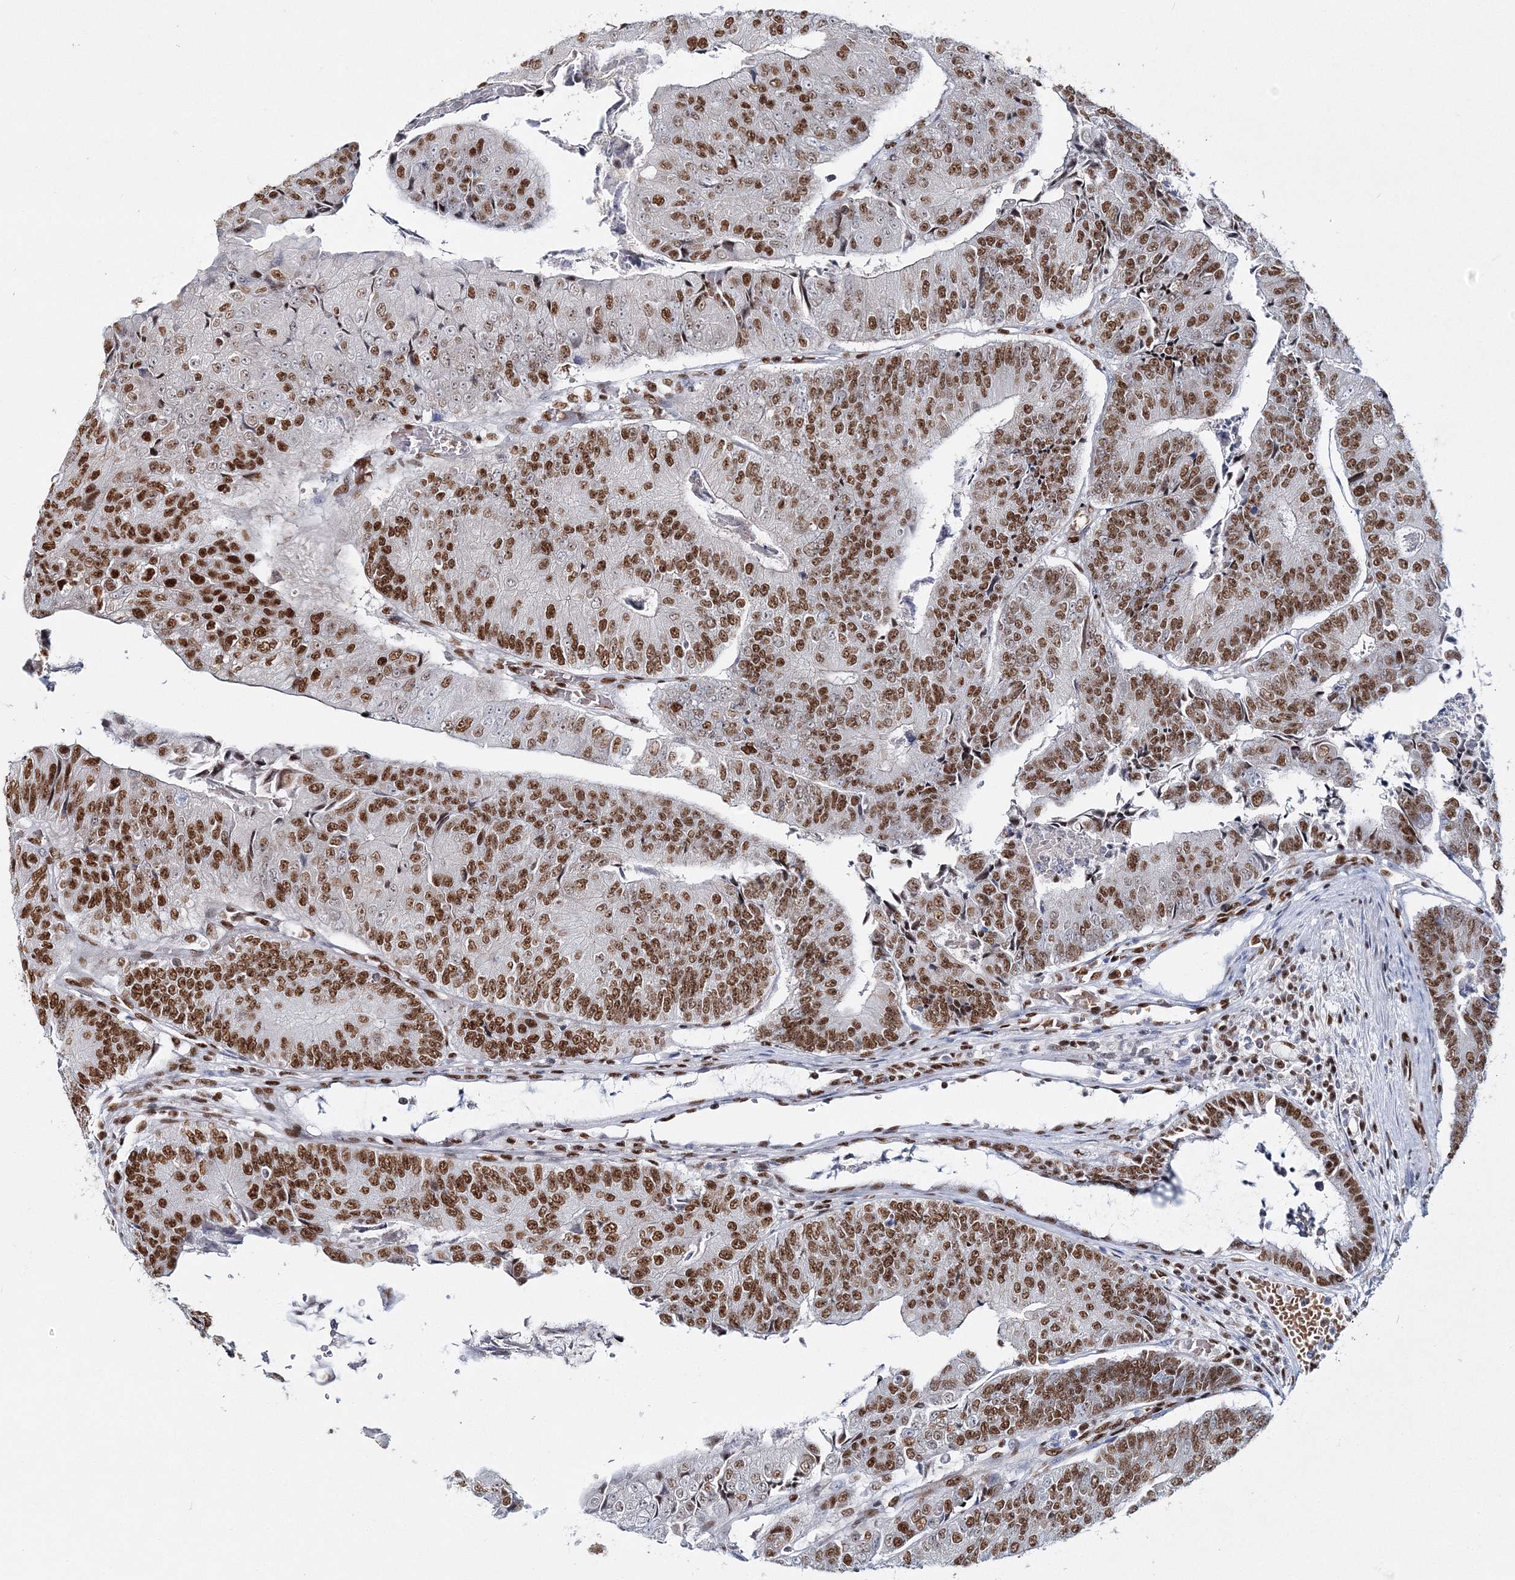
{"staining": {"intensity": "moderate", "quantity": ">75%", "location": "nuclear"}, "tissue": "colorectal cancer", "cell_type": "Tumor cells", "image_type": "cancer", "snomed": [{"axis": "morphology", "description": "Adenocarcinoma, NOS"}, {"axis": "topography", "description": "Colon"}], "caption": "This is an image of immunohistochemistry staining of adenocarcinoma (colorectal), which shows moderate staining in the nuclear of tumor cells.", "gene": "QRICH1", "patient": {"sex": "female", "age": 67}}